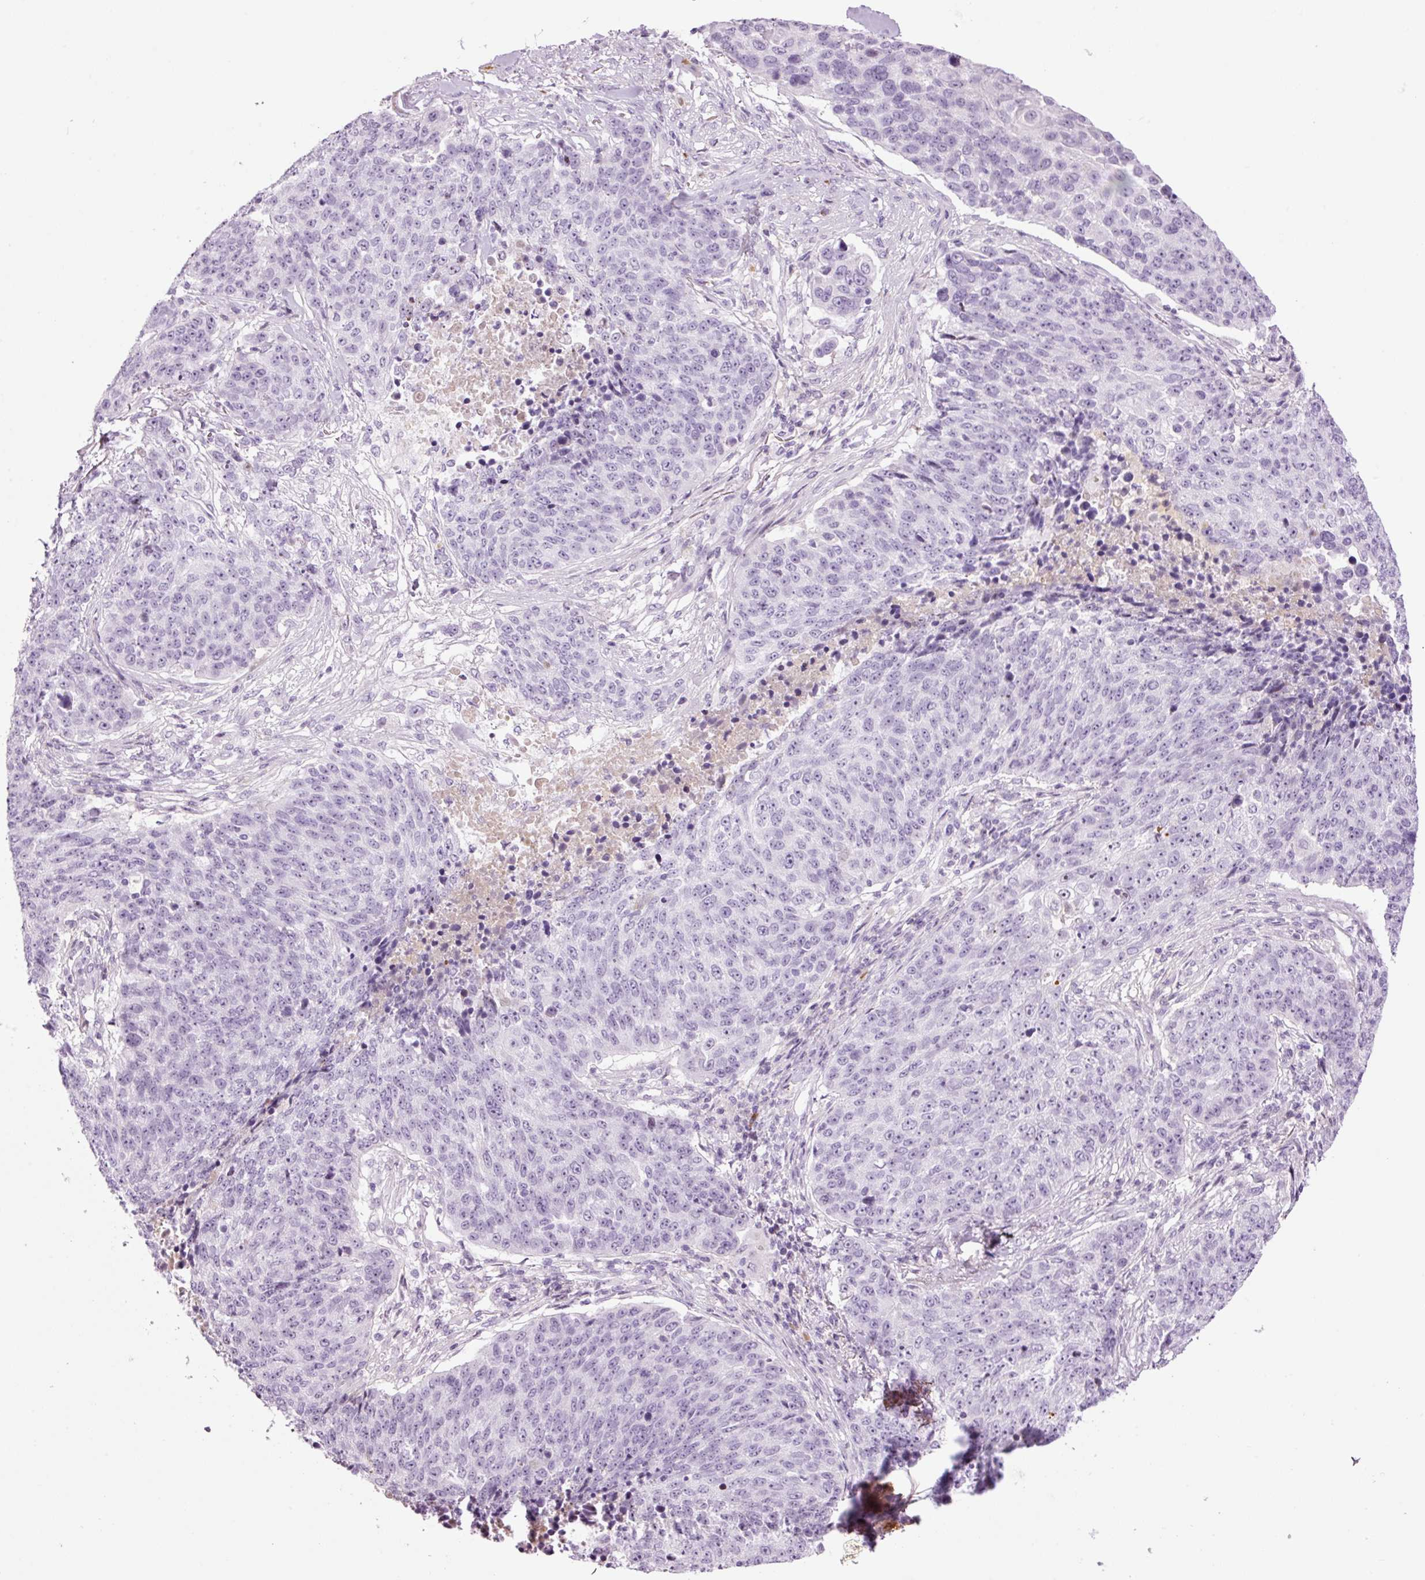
{"staining": {"intensity": "negative", "quantity": "none", "location": "none"}, "tissue": "lung cancer", "cell_type": "Tumor cells", "image_type": "cancer", "snomed": [{"axis": "morphology", "description": "Normal tissue, NOS"}, {"axis": "morphology", "description": "Squamous cell carcinoma, NOS"}, {"axis": "topography", "description": "Lymph node"}, {"axis": "topography", "description": "Lung"}], "caption": "Immunohistochemical staining of human squamous cell carcinoma (lung) shows no significant expression in tumor cells.", "gene": "KLF1", "patient": {"sex": "male", "age": 66}}